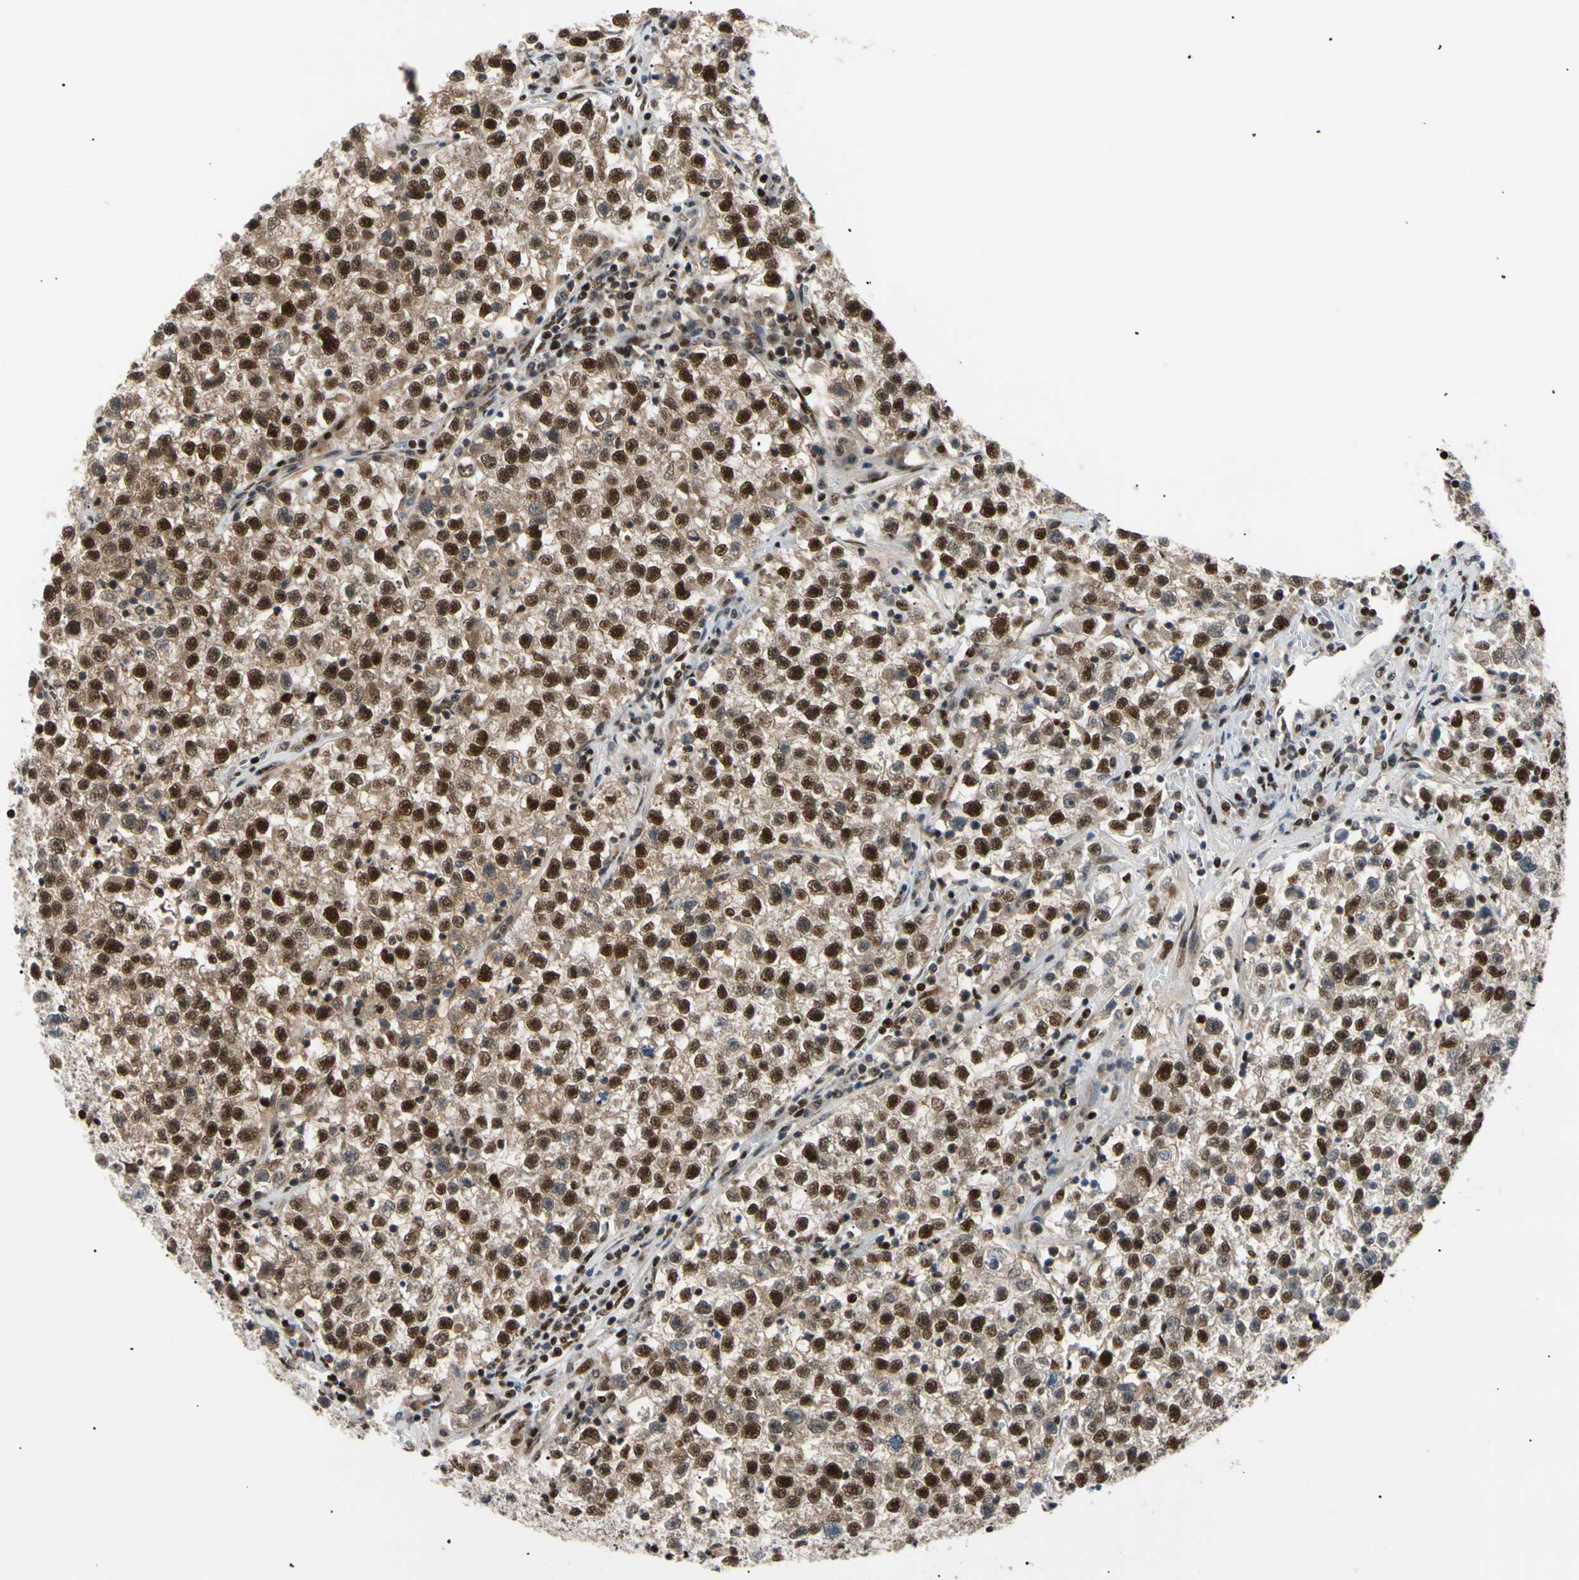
{"staining": {"intensity": "strong", "quantity": ">75%", "location": "nuclear"}, "tissue": "testis cancer", "cell_type": "Tumor cells", "image_type": "cancer", "snomed": [{"axis": "morphology", "description": "Seminoma, NOS"}, {"axis": "topography", "description": "Testis"}], "caption": "This micrograph exhibits testis cancer stained with immunohistochemistry to label a protein in brown. The nuclear of tumor cells show strong positivity for the protein. Nuclei are counter-stained blue.", "gene": "E2F1", "patient": {"sex": "male", "age": 22}}